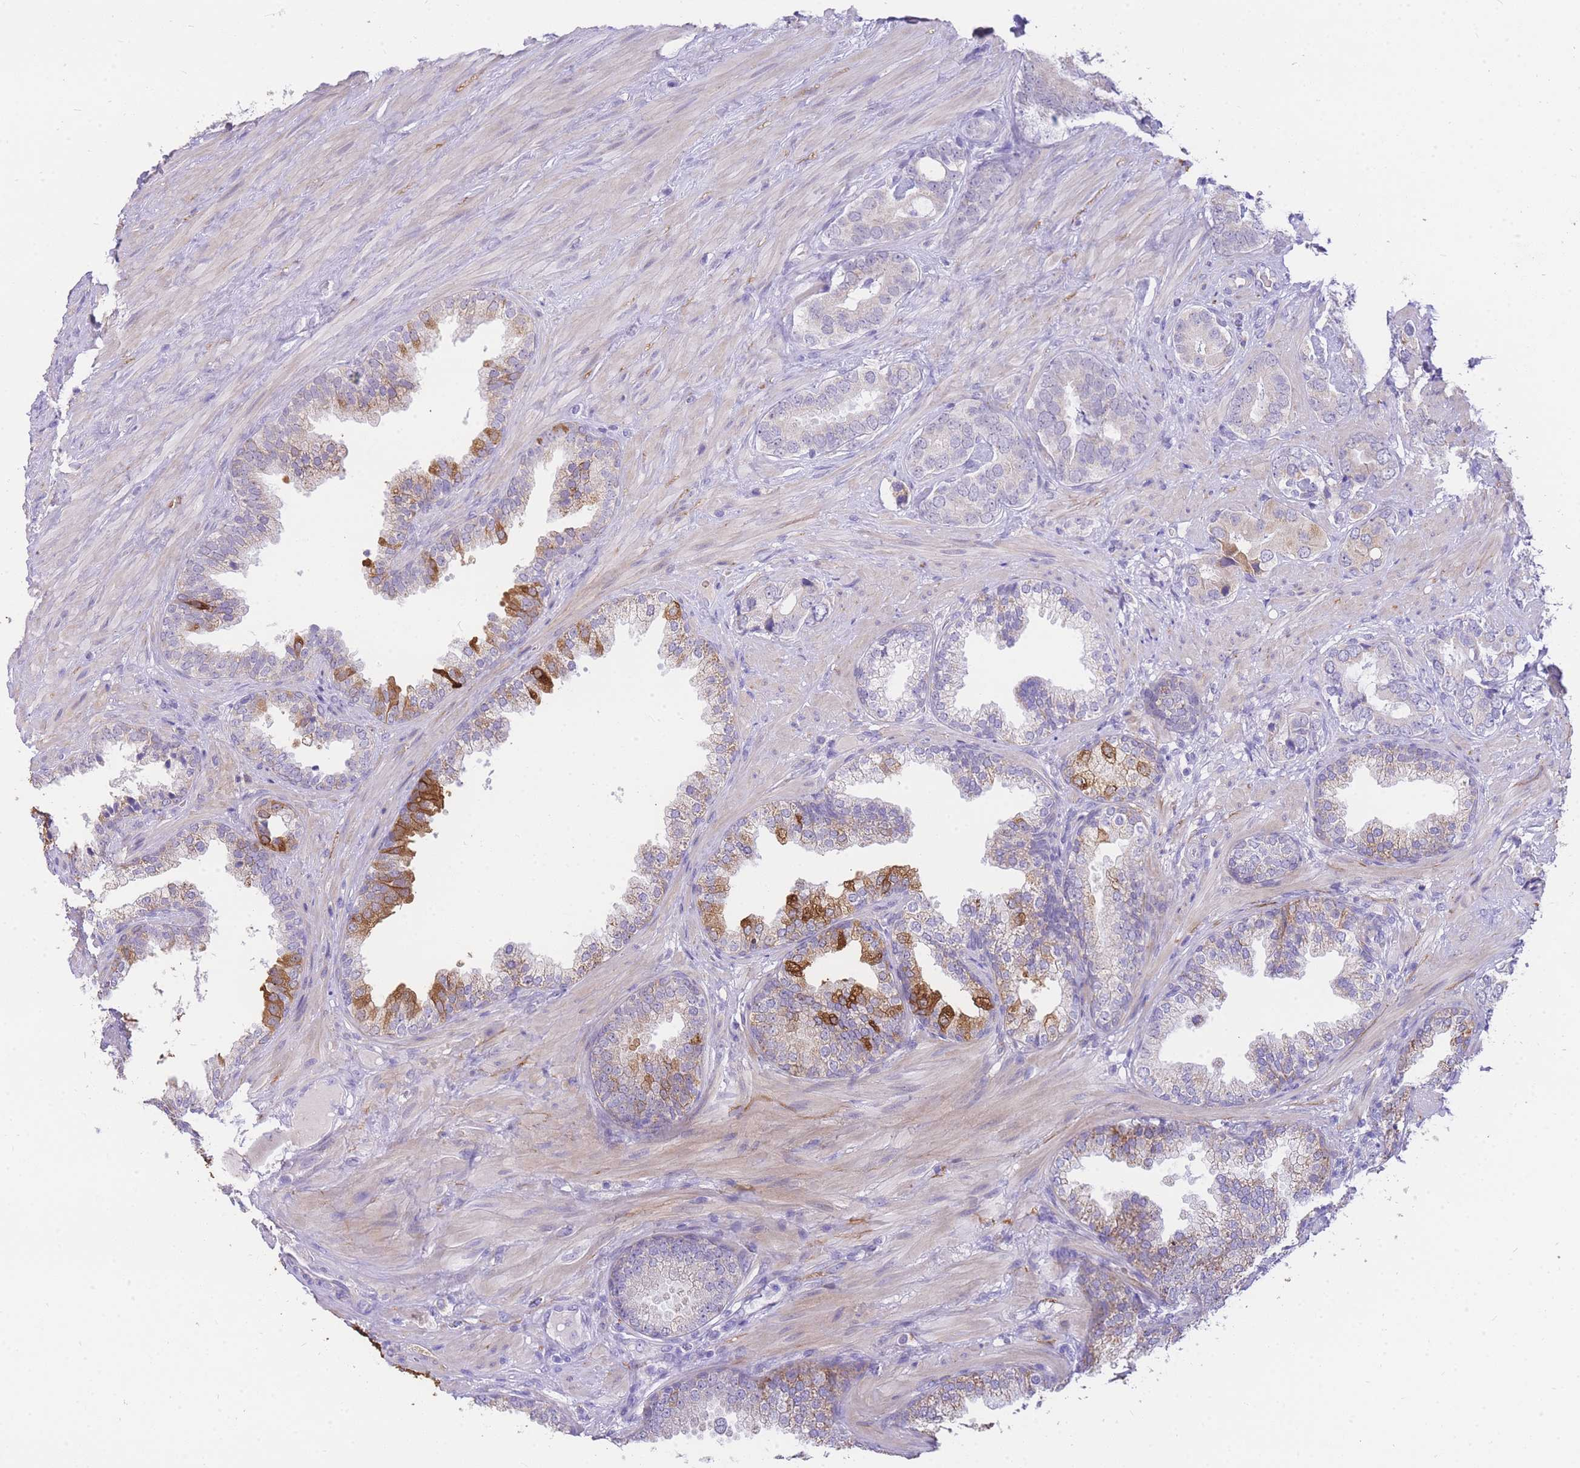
{"staining": {"intensity": "moderate", "quantity": "<25%", "location": "cytoplasmic/membranous"}, "tissue": "prostate cancer", "cell_type": "Tumor cells", "image_type": "cancer", "snomed": [{"axis": "morphology", "description": "Adenocarcinoma, High grade"}, {"axis": "topography", "description": "Prostate"}], "caption": "The micrograph exhibits a brown stain indicating the presence of a protein in the cytoplasmic/membranous of tumor cells in prostate cancer (high-grade adenocarcinoma).", "gene": "C2orf88", "patient": {"sex": "male", "age": 71}}